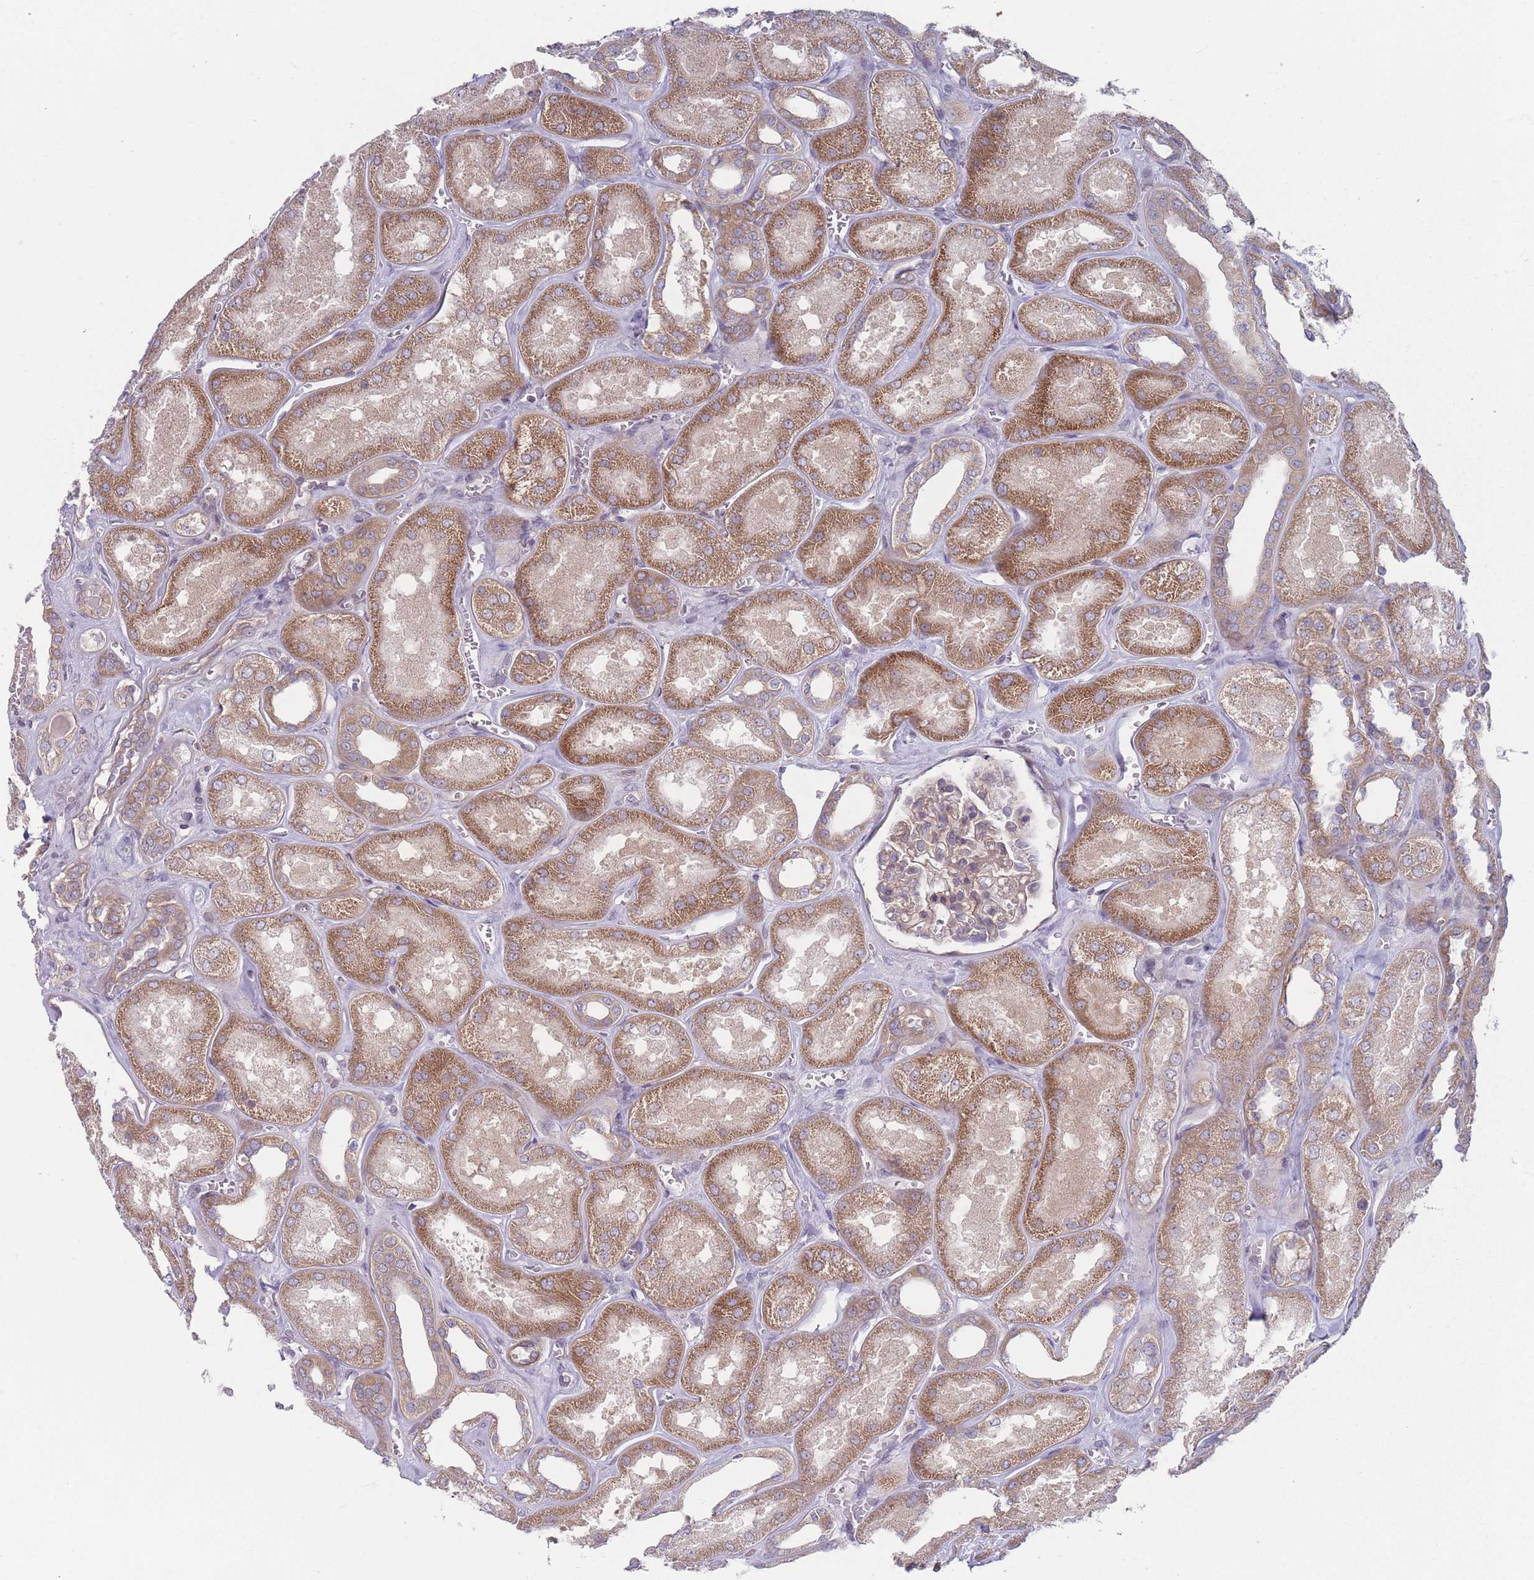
{"staining": {"intensity": "weak", "quantity": "<25%", "location": "cytoplasmic/membranous"}, "tissue": "kidney", "cell_type": "Cells in glomeruli", "image_type": "normal", "snomed": [{"axis": "morphology", "description": "Normal tissue, NOS"}, {"axis": "morphology", "description": "Adenocarcinoma, NOS"}, {"axis": "topography", "description": "Kidney"}], "caption": "IHC photomicrograph of benign kidney stained for a protein (brown), which exhibits no staining in cells in glomeruli.", "gene": "VRK2", "patient": {"sex": "female", "age": 68}}